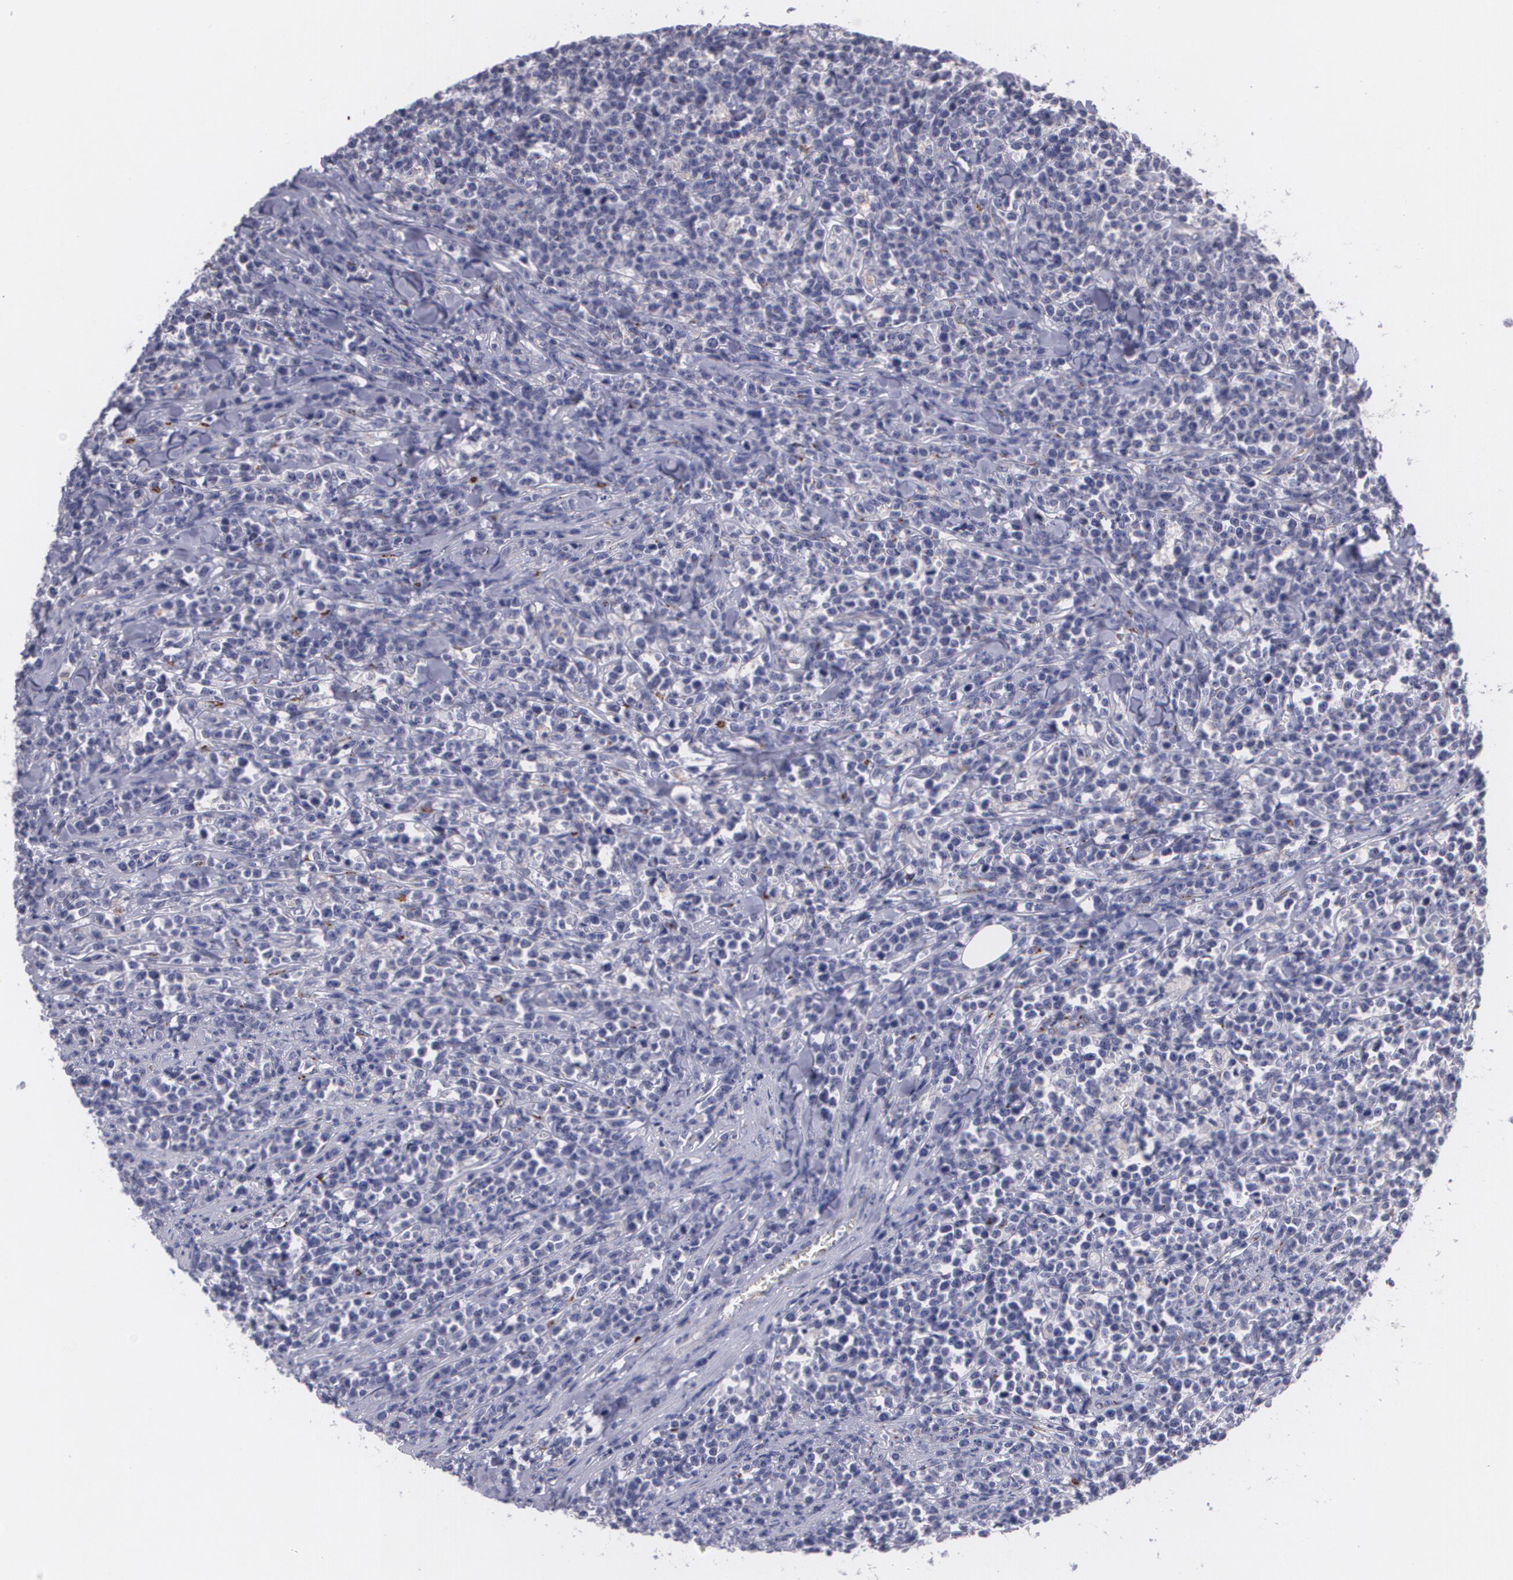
{"staining": {"intensity": "negative", "quantity": "none", "location": "none"}, "tissue": "lymphoma", "cell_type": "Tumor cells", "image_type": "cancer", "snomed": [{"axis": "morphology", "description": "Malignant lymphoma, non-Hodgkin's type, High grade"}, {"axis": "topography", "description": "Small intestine"}, {"axis": "topography", "description": "Colon"}], "caption": "Lymphoma stained for a protein using immunohistochemistry reveals no expression tumor cells.", "gene": "CILK1", "patient": {"sex": "male", "age": 8}}